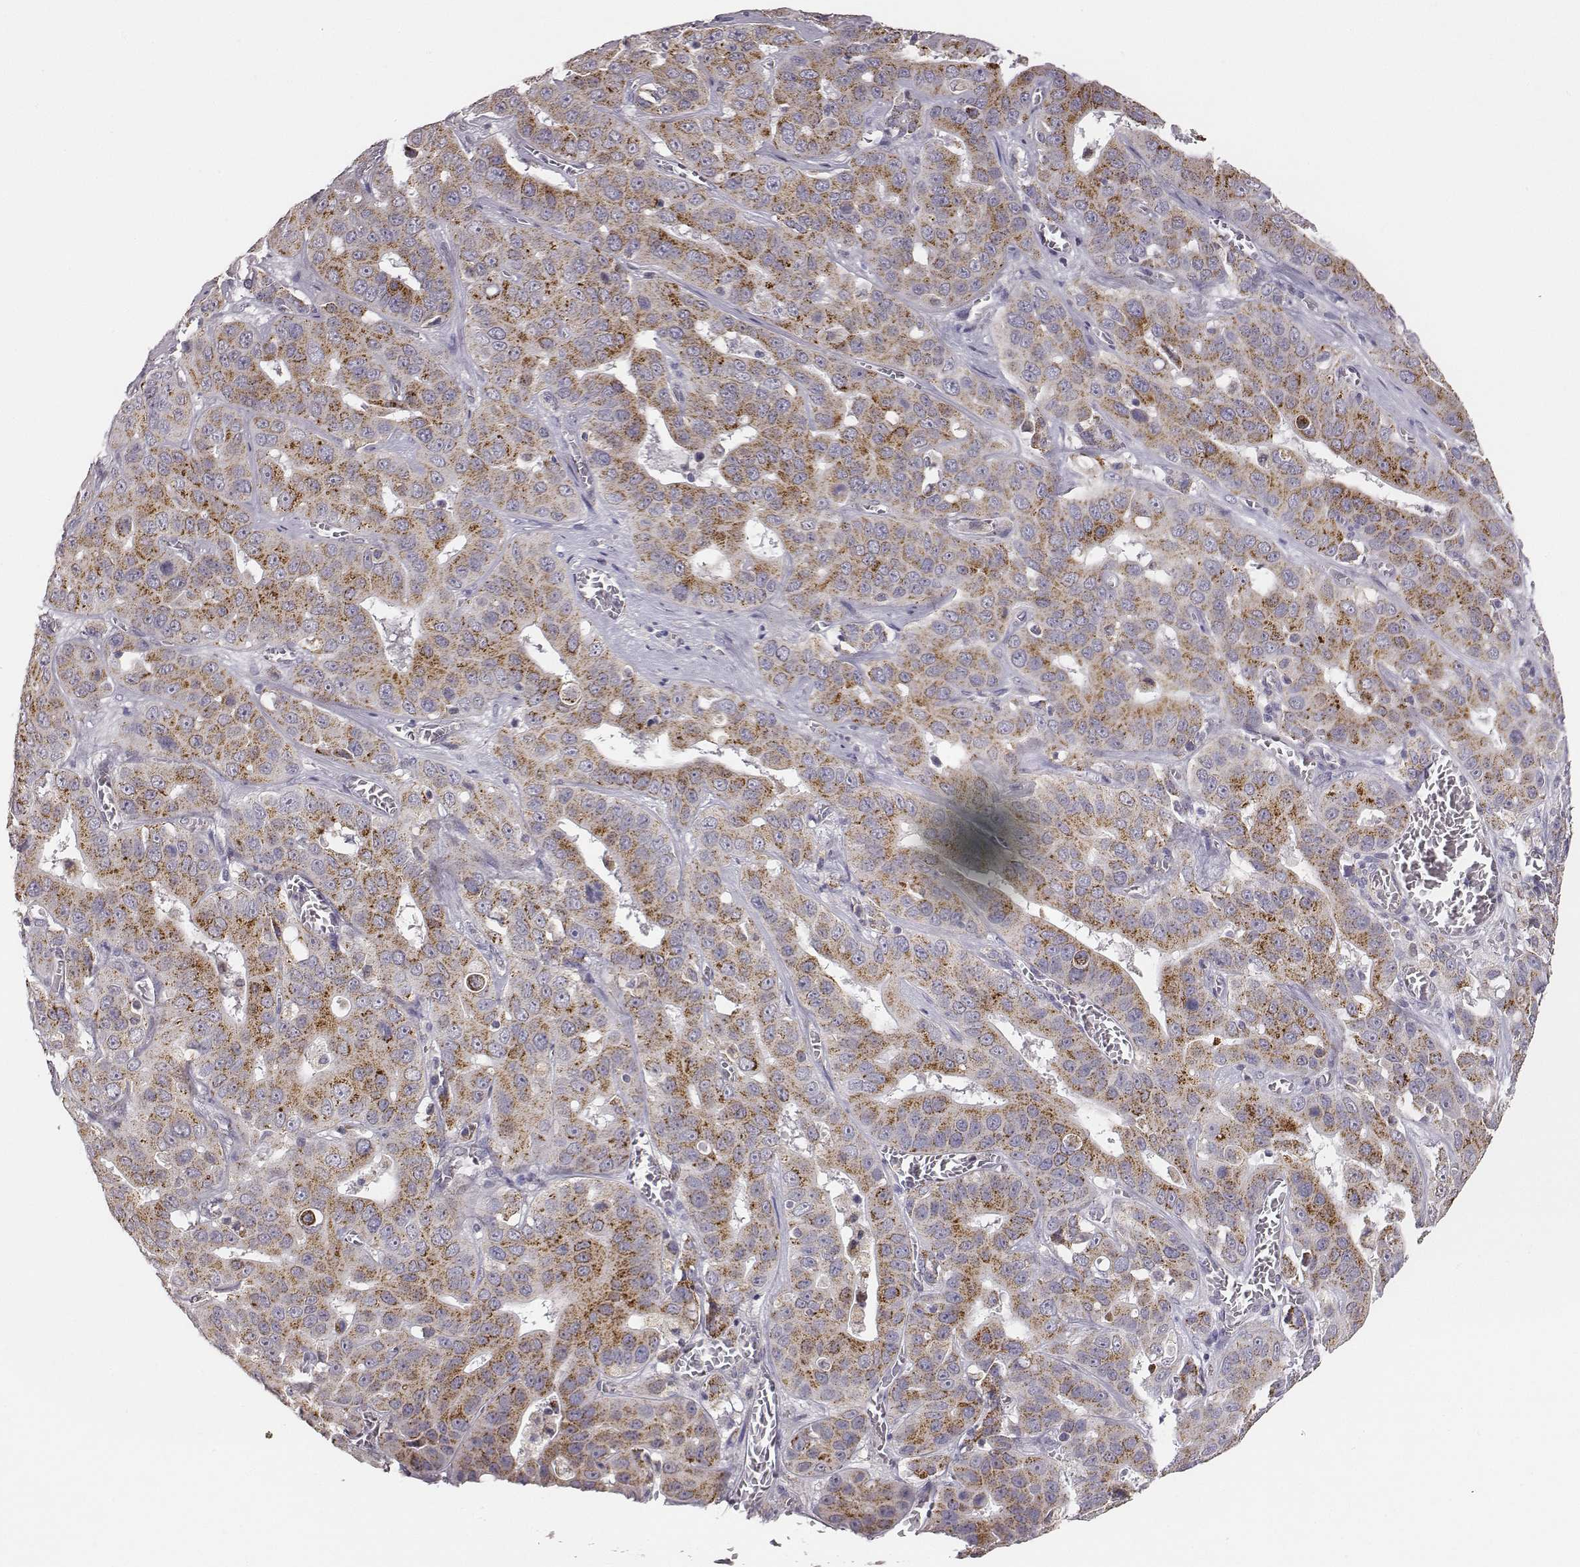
{"staining": {"intensity": "moderate", "quantity": ">75%", "location": "cytoplasmic/membranous"}, "tissue": "liver cancer", "cell_type": "Tumor cells", "image_type": "cancer", "snomed": [{"axis": "morphology", "description": "Cholangiocarcinoma"}, {"axis": "topography", "description": "Liver"}], "caption": "Immunohistochemistry (IHC) micrograph of cholangiocarcinoma (liver) stained for a protein (brown), which shows medium levels of moderate cytoplasmic/membranous positivity in about >75% of tumor cells.", "gene": "ABCD3", "patient": {"sex": "female", "age": 52}}